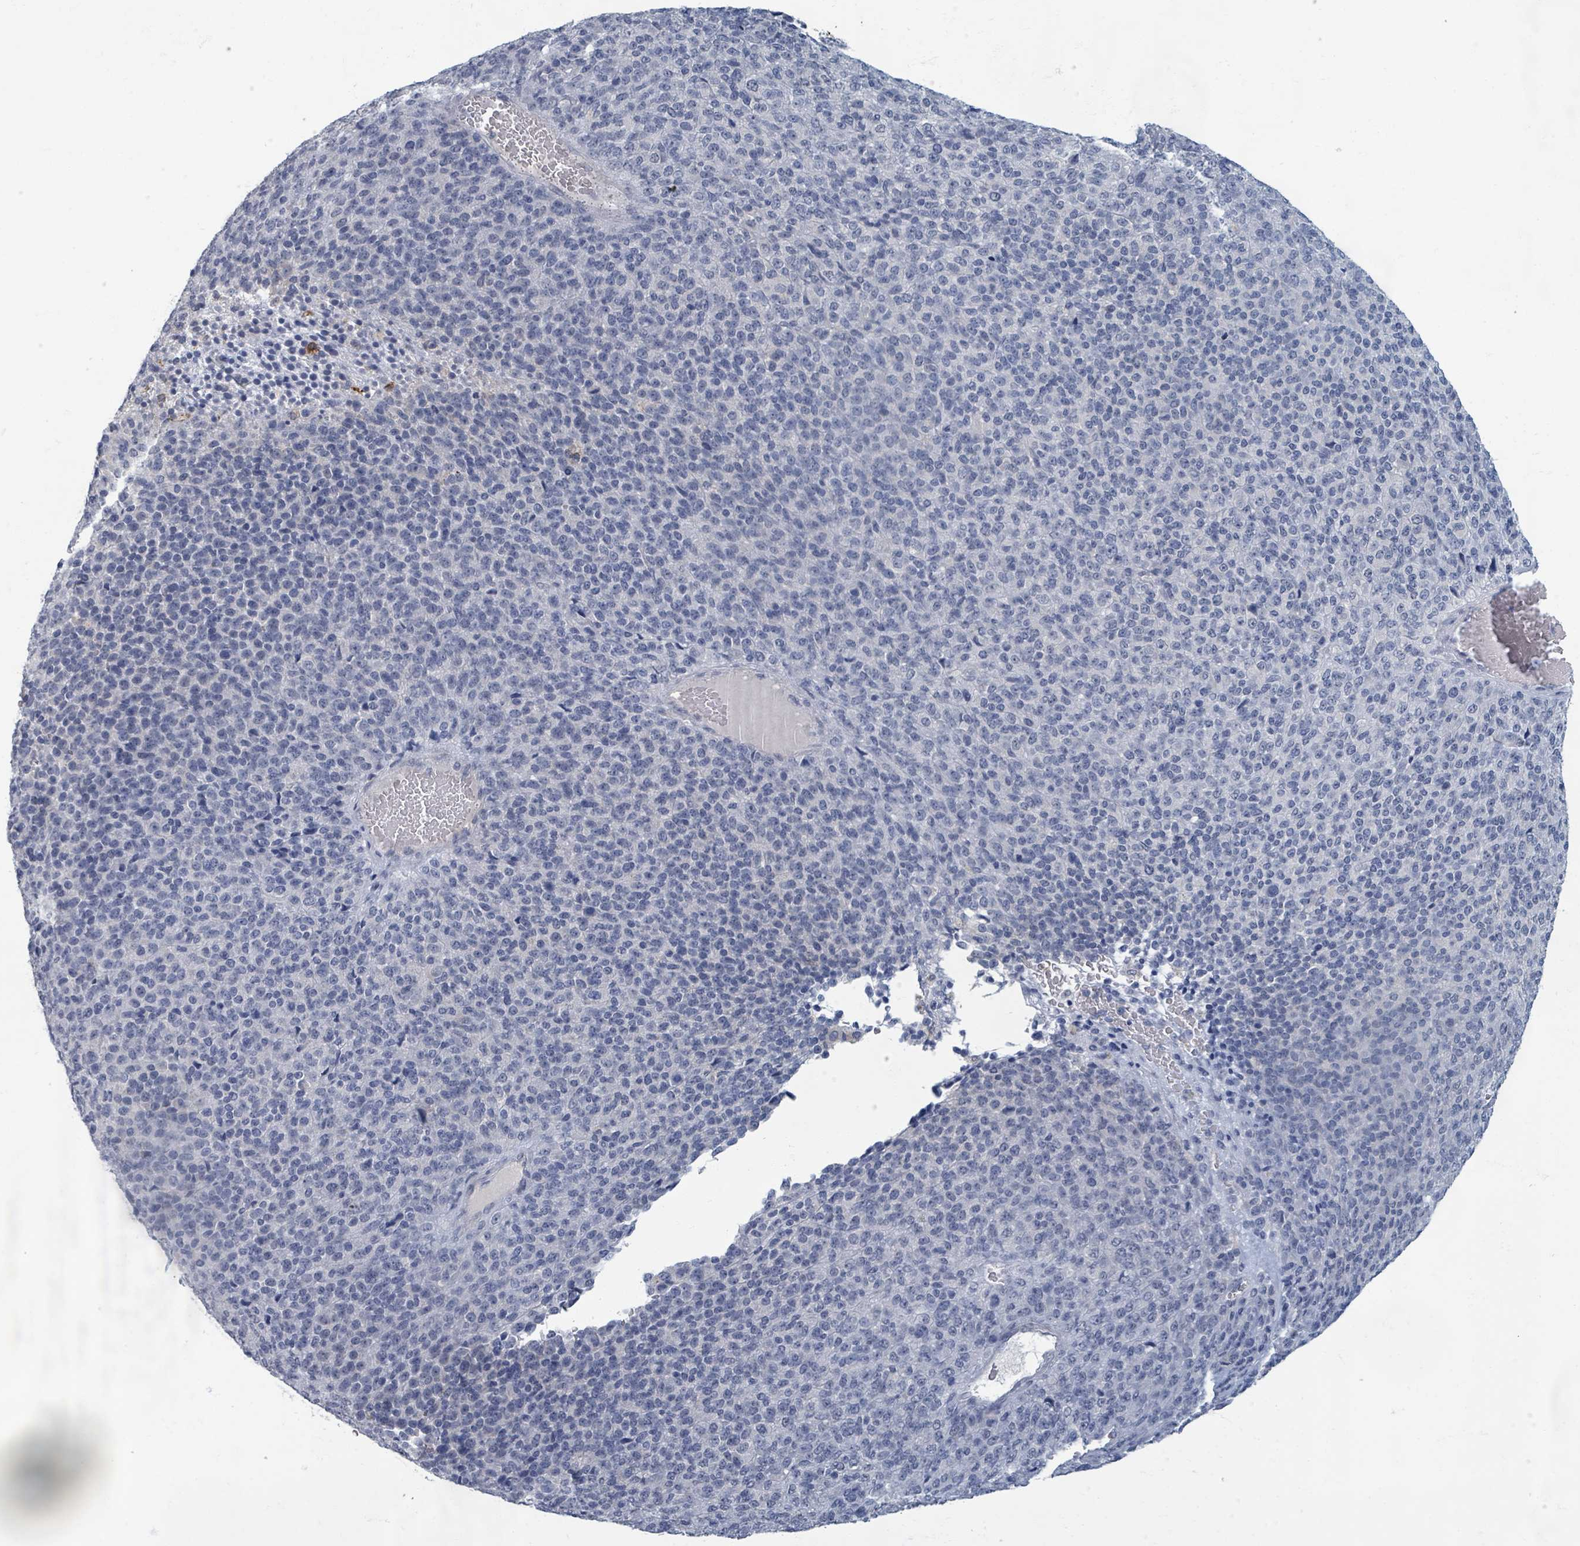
{"staining": {"intensity": "negative", "quantity": "none", "location": "none"}, "tissue": "melanoma", "cell_type": "Tumor cells", "image_type": "cancer", "snomed": [{"axis": "morphology", "description": "Malignant melanoma, Metastatic site"}, {"axis": "topography", "description": "Brain"}], "caption": "IHC photomicrograph of neoplastic tissue: melanoma stained with DAB (3,3'-diaminobenzidine) exhibits no significant protein staining in tumor cells.", "gene": "WNT11", "patient": {"sex": "female", "age": 56}}